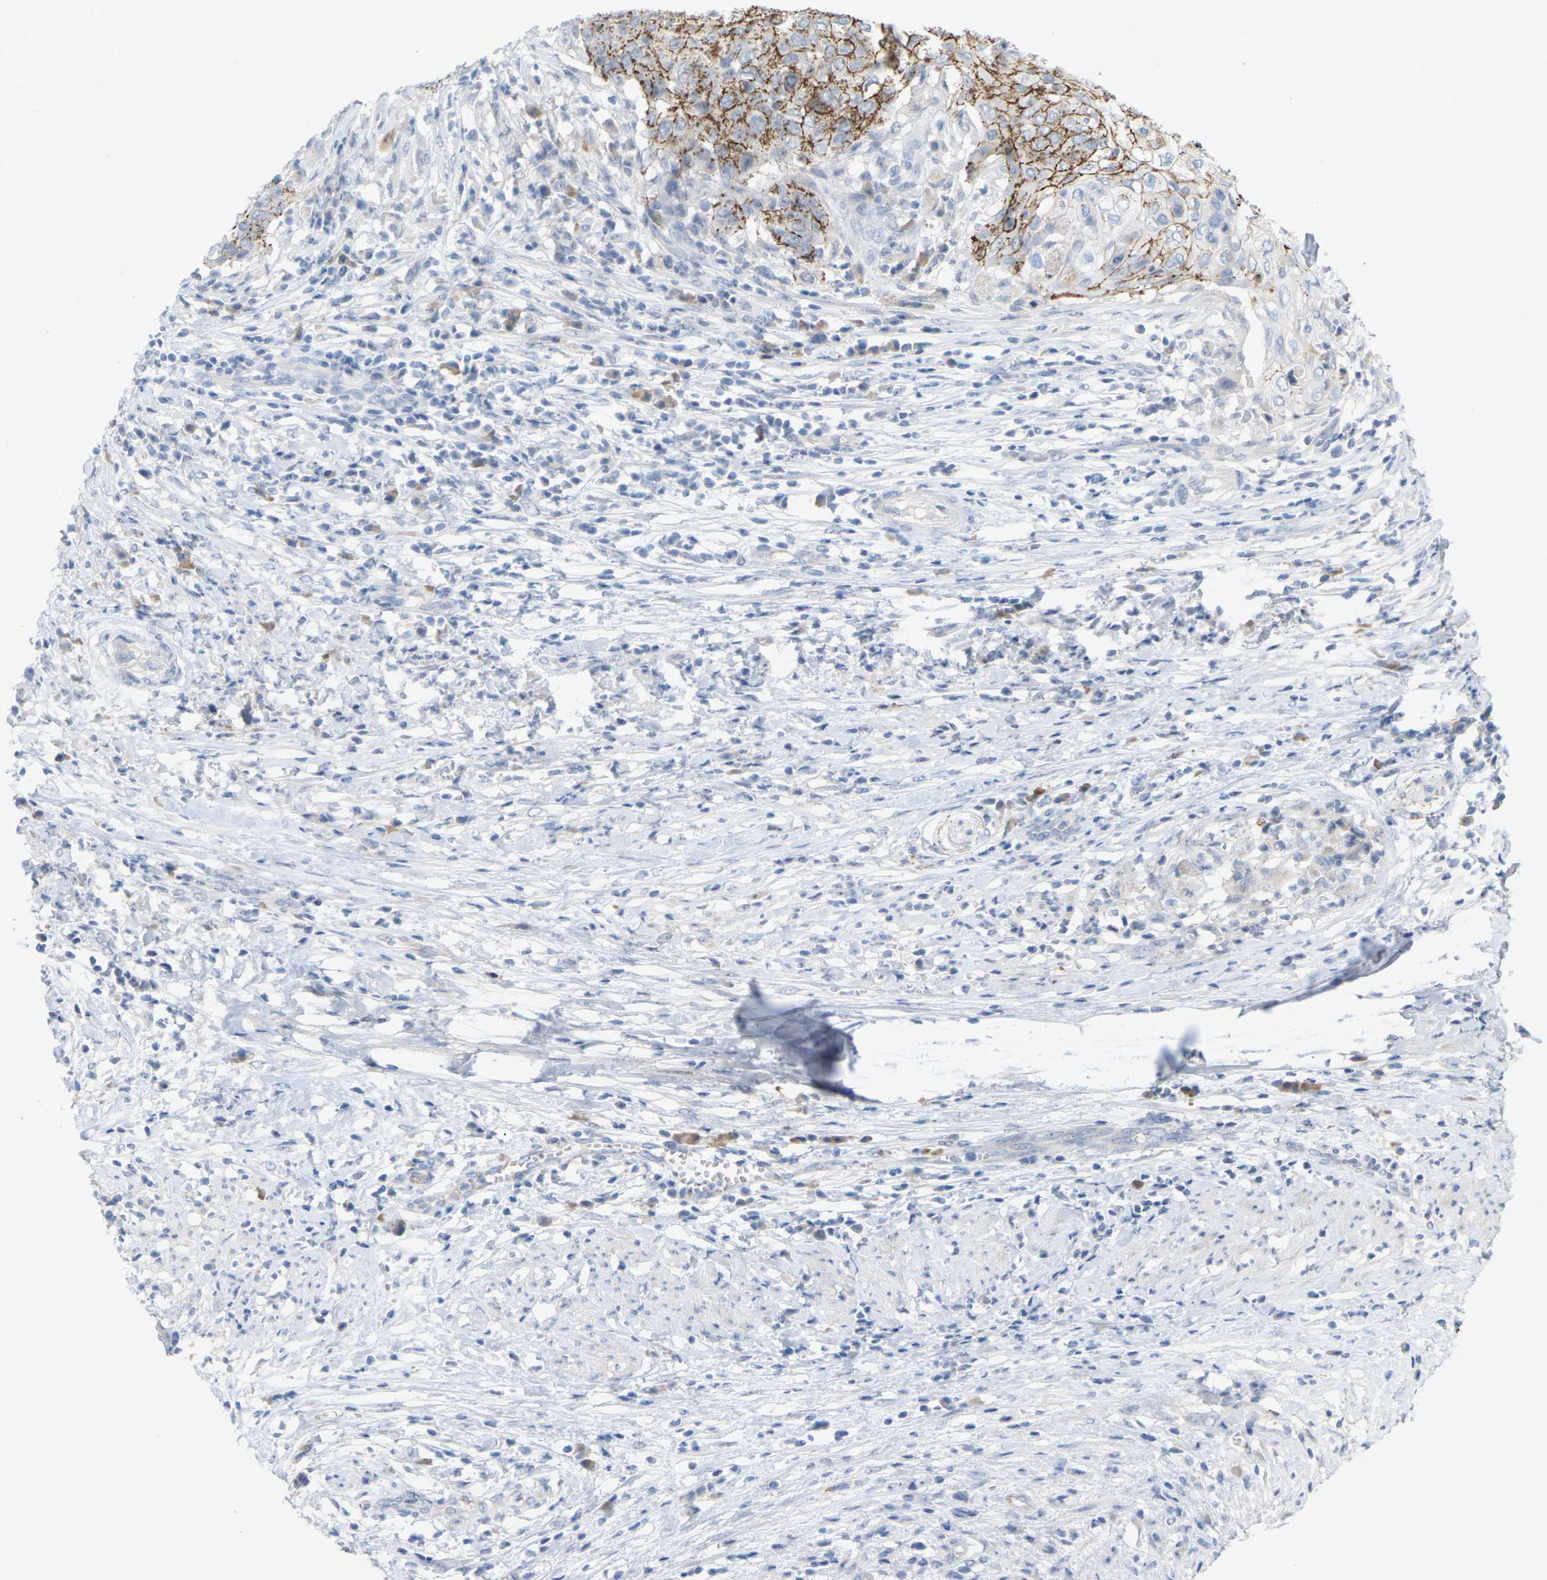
{"staining": {"intensity": "moderate", "quantity": "25%-75%", "location": "cytoplasmic/membranous"}, "tissue": "cervical cancer", "cell_type": "Tumor cells", "image_type": "cancer", "snomed": [{"axis": "morphology", "description": "Squamous cell carcinoma, NOS"}, {"axis": "topography", "description": "Cervix"}], "caption": "Cervical squamous cell carcinoma tissue demonstrates moderate cytoplasmic/membranous staining in approximately 25%-75% of tumor cells", "gene": "CLDN3", "patient": {"sex": "female", "age": 39}}